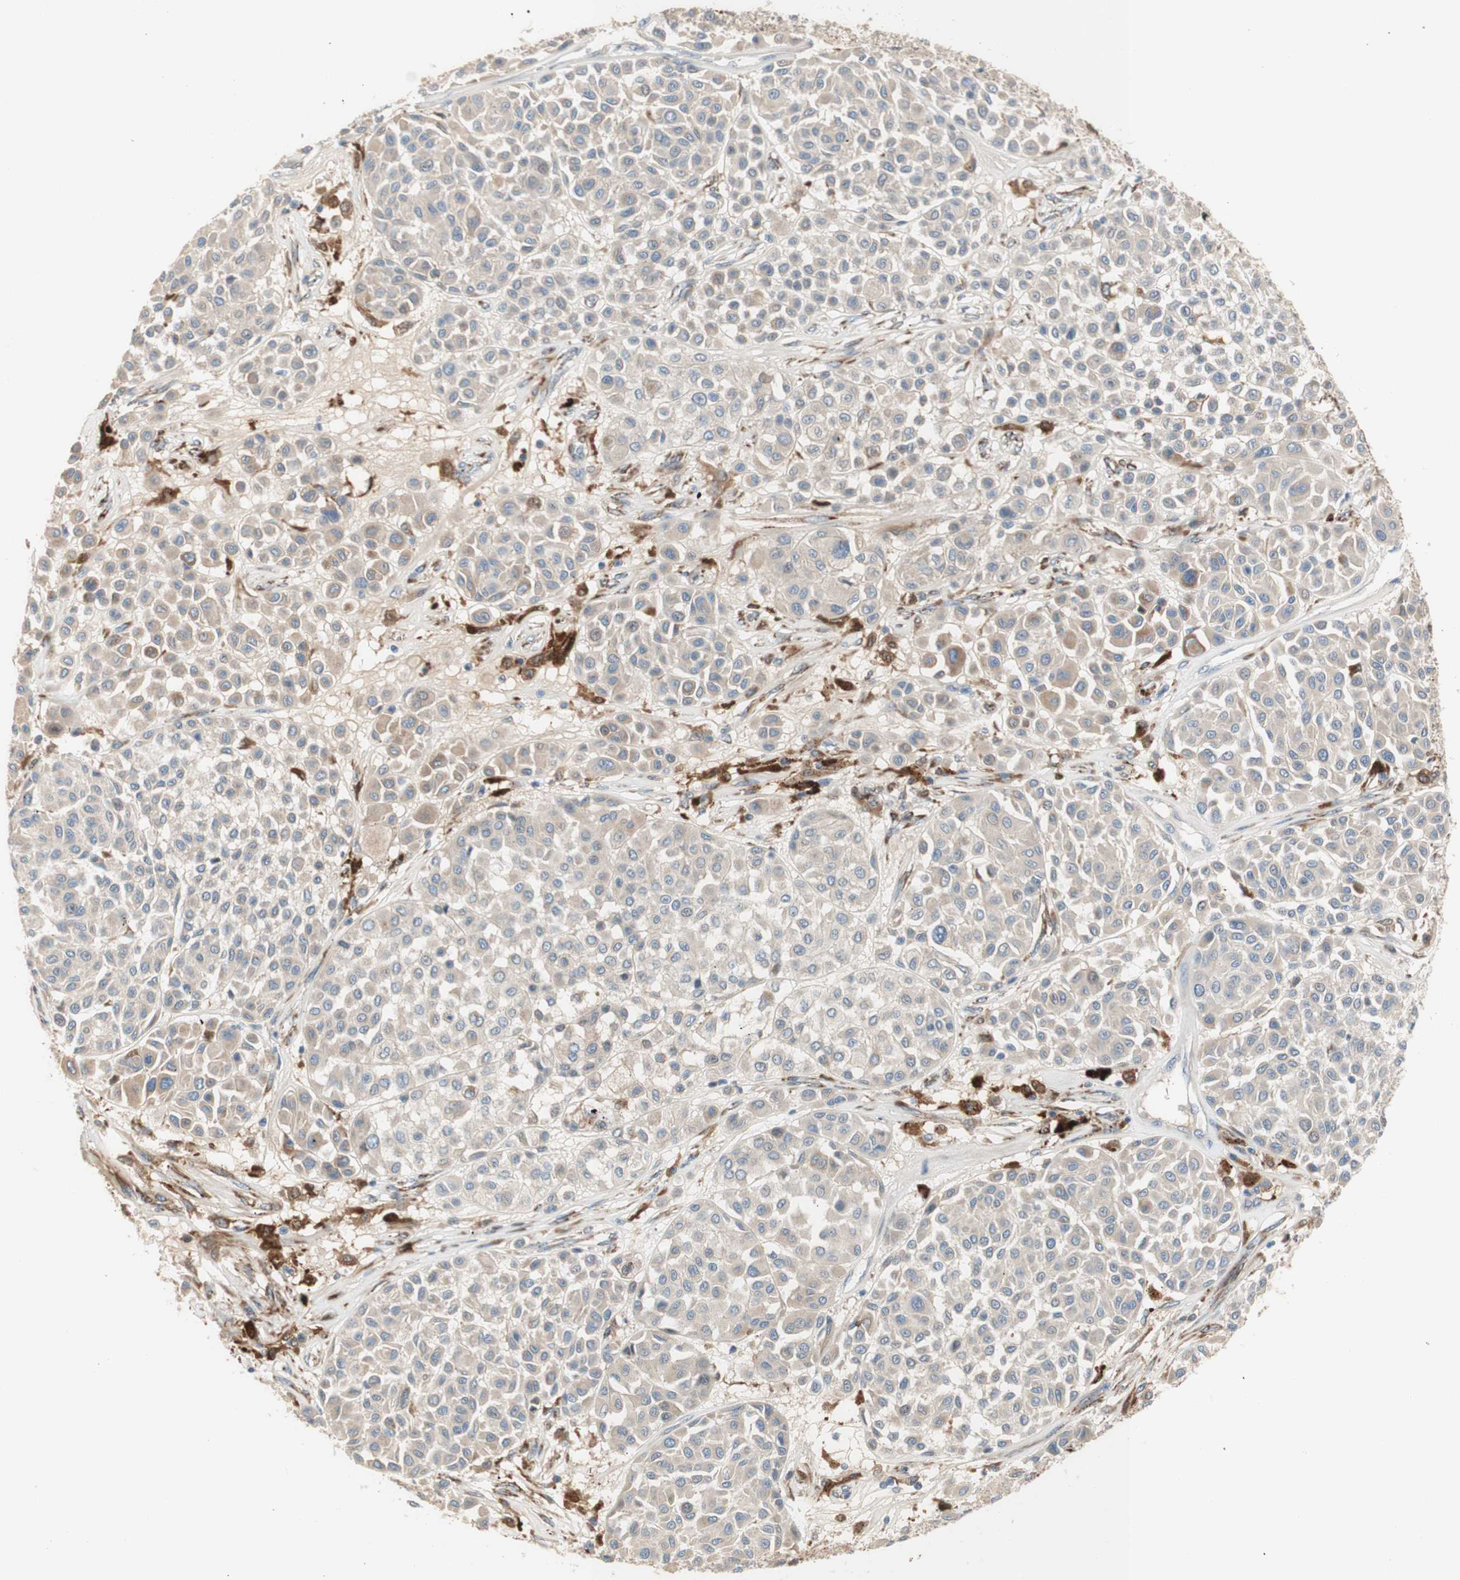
{"staining": {"intensity": "weak", "quantity": ">75%", "location": "cytoplasmic/membranous"}, "tissue": "melanoma", "cell_type": "Tumor cells", "image_type": "cancer", "snomed": [{"axis": "morphology", "description": "Malignant melanoma, Metastatic site"}, {"axis": "topography", "description": "Soft tissue"}], "caption": "A low amount of weak cytoplasmic/membranous expression is appreciated in approximately >75% of tumor cells in melanoma tissue.", "gene": "PTPN21", "patient": {"sex": "male", "age": 41}}